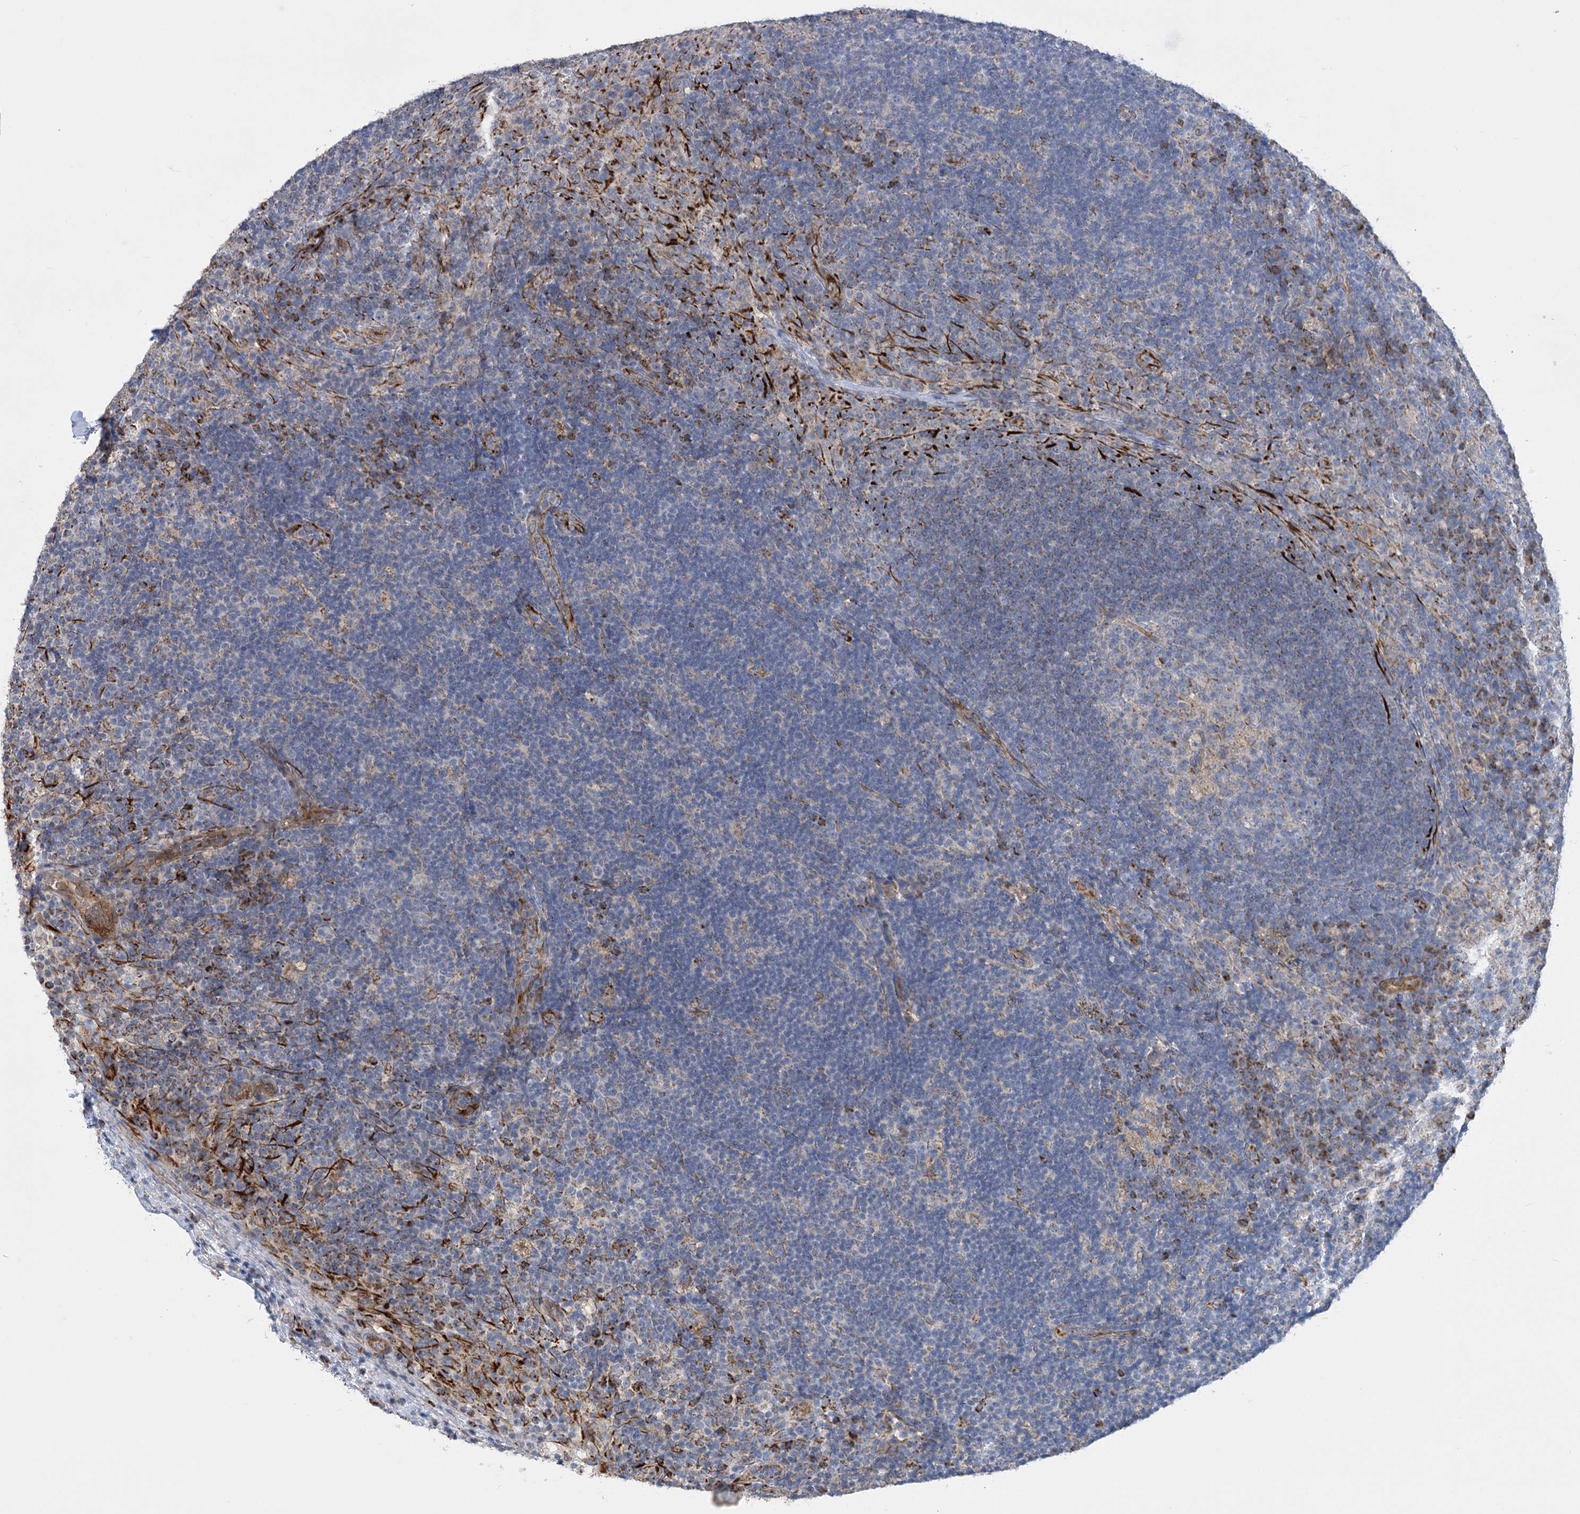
{"staining": {"intensity": "negative", "quantity": "none", "location": "none"}, "tissue": "lymph node", "cell_type": "Germinal center cells", "image_type": "normal", "snomed": [{"axis": "morphology", "description": "Normal tissue, NOS"}, {"axis": "topography", "description": "Lymph node"}], "caption": "IHC image of normal lymph node: human lymph node stained with DAB (3,3'-diaminobenzidine) demonstrates no significant protein expression in germinal center cells.", "gene": "DHTKD1", "patient": {"sex": "female", "age": 70}}